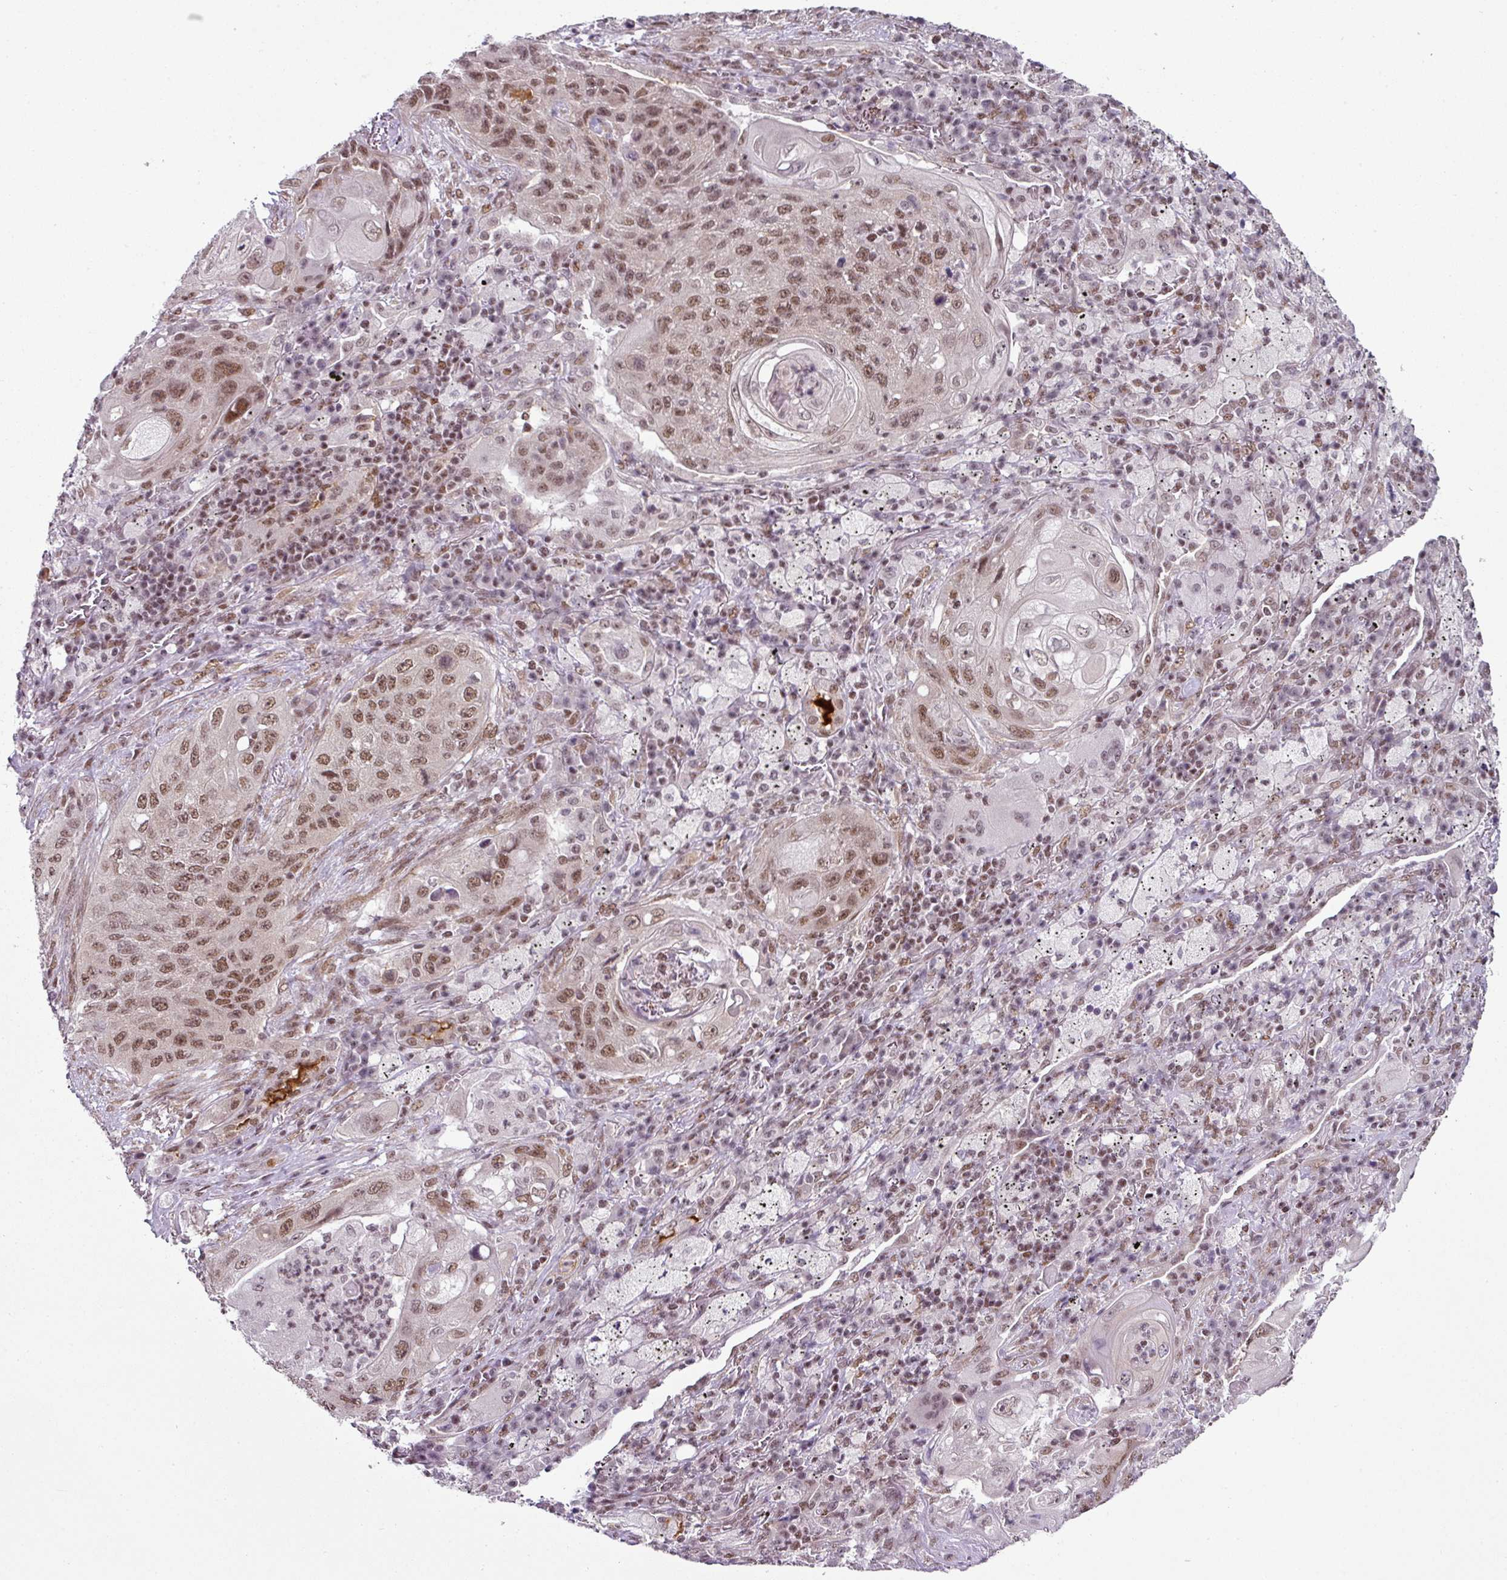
{"staining": {"intensity": "moderate", "quantity": ">75%", "location": "nuclear"}, "tissue": "lung cancer", "cell_type": "Tumor cells", "image_type": "cancer", "snomed": [{"axis": "morphology", "description": "Squamous cell carcinoma, NOS"}, {"axis": "topography", "description": "Lung"}], "caption": "A micrograph showing moderate nuclear expression in approximately >75% of tumor cells in lung cancer, as visualized by brown immunohistochemical staining.", "gene": "NFYA", "patient": {"sex": "female", "age": 63}}